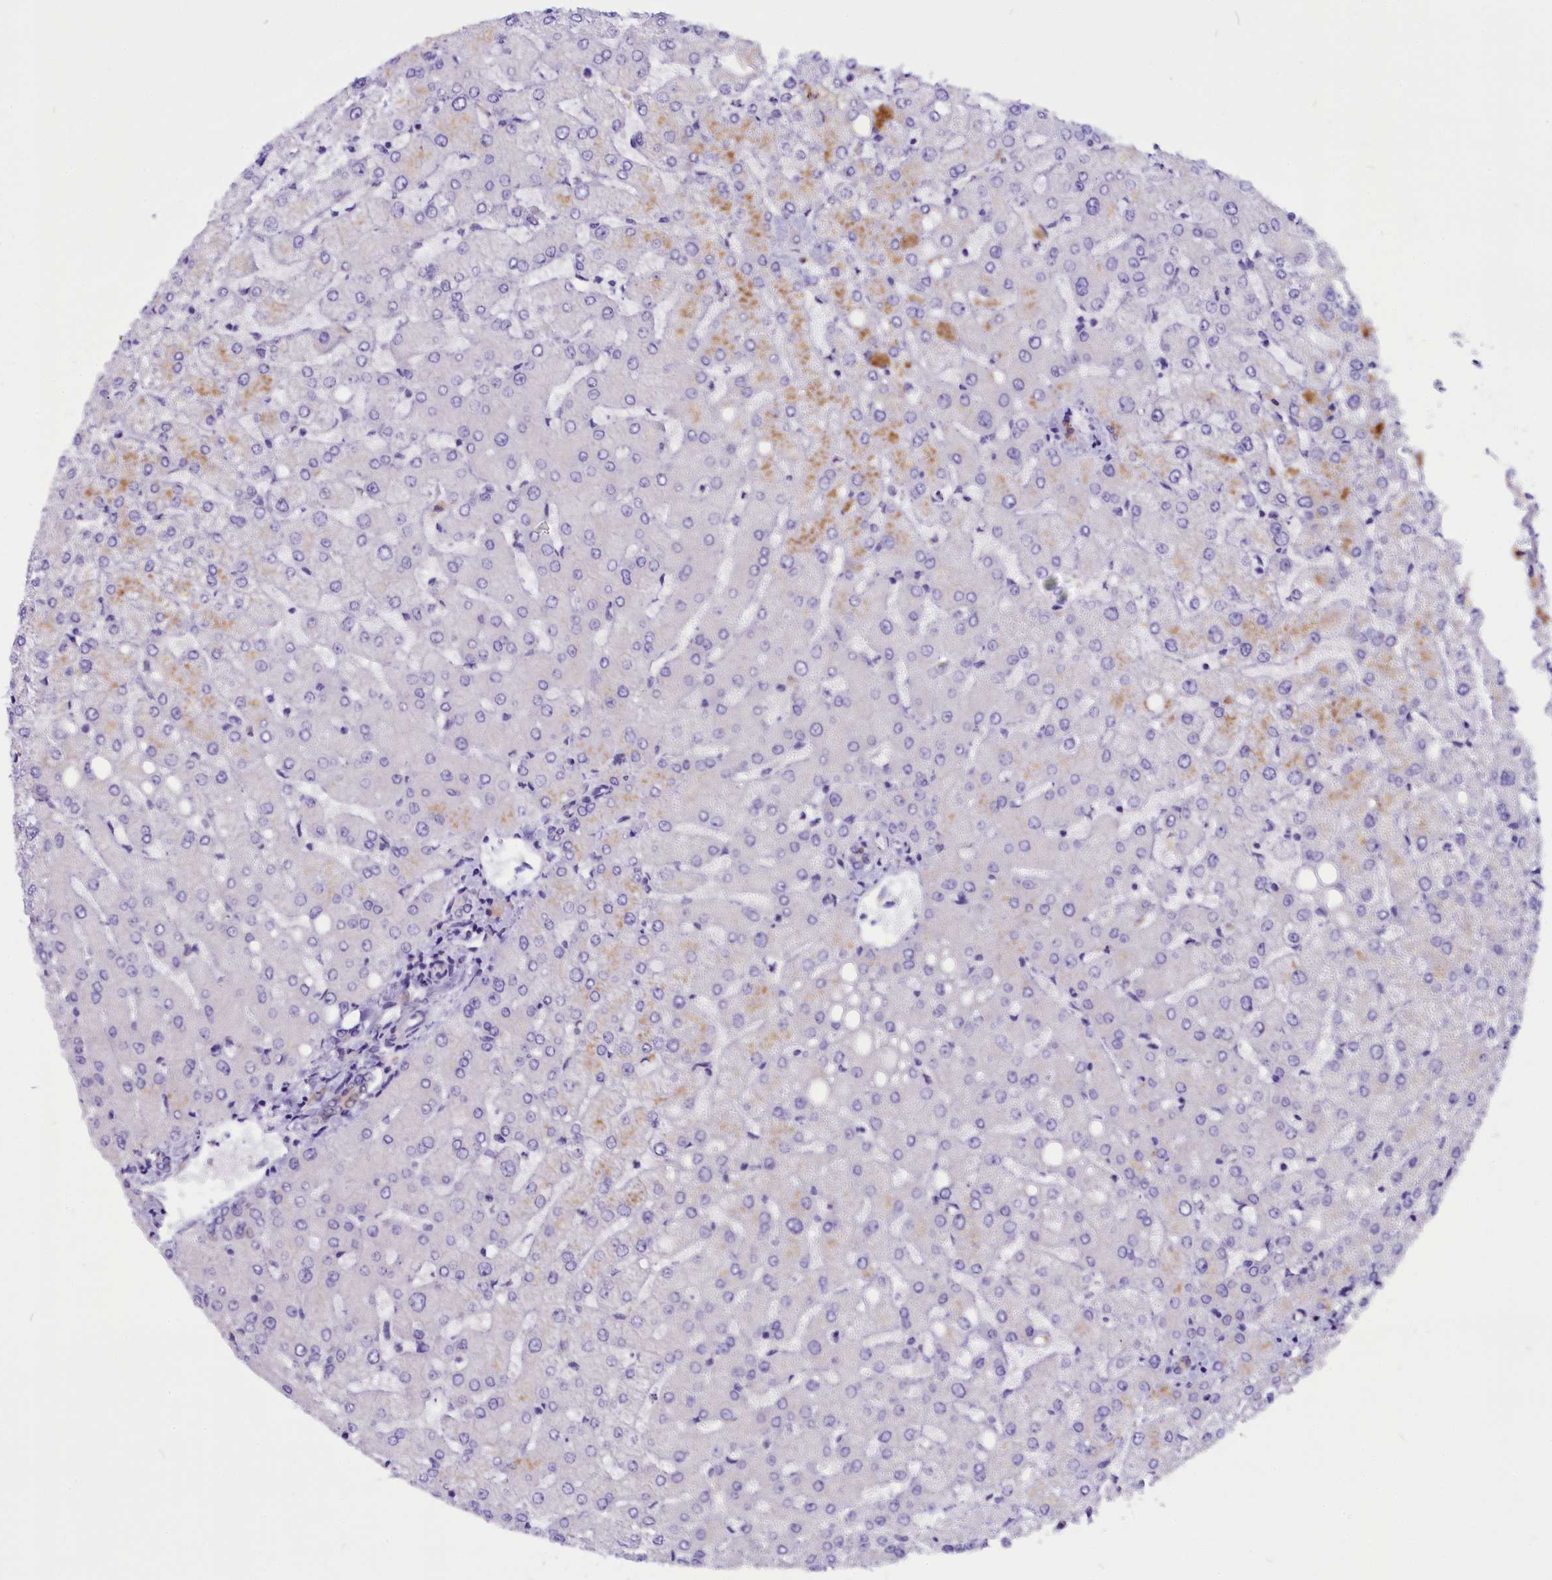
{"staining": {"intensity": "negative", "quantity": "none", "location": "none"}, "tissue": "liver", "cell_type": "Cholangiocytes", "image_type": "normal", "snomed": [{"axis": "morphology", "description": "Normal tissue, NOS"}, {"axis": "topography", "description": "Liver"}], "caption": "Micrograph shows no significant protein expression in cholangiocytes of unremarkable liver. (DAB (3,3'-diaminobenzidine) IHC with hematoxylin counter stain).", "gene": "CEP170", "patient": {"sex": "female", "age": 54}}